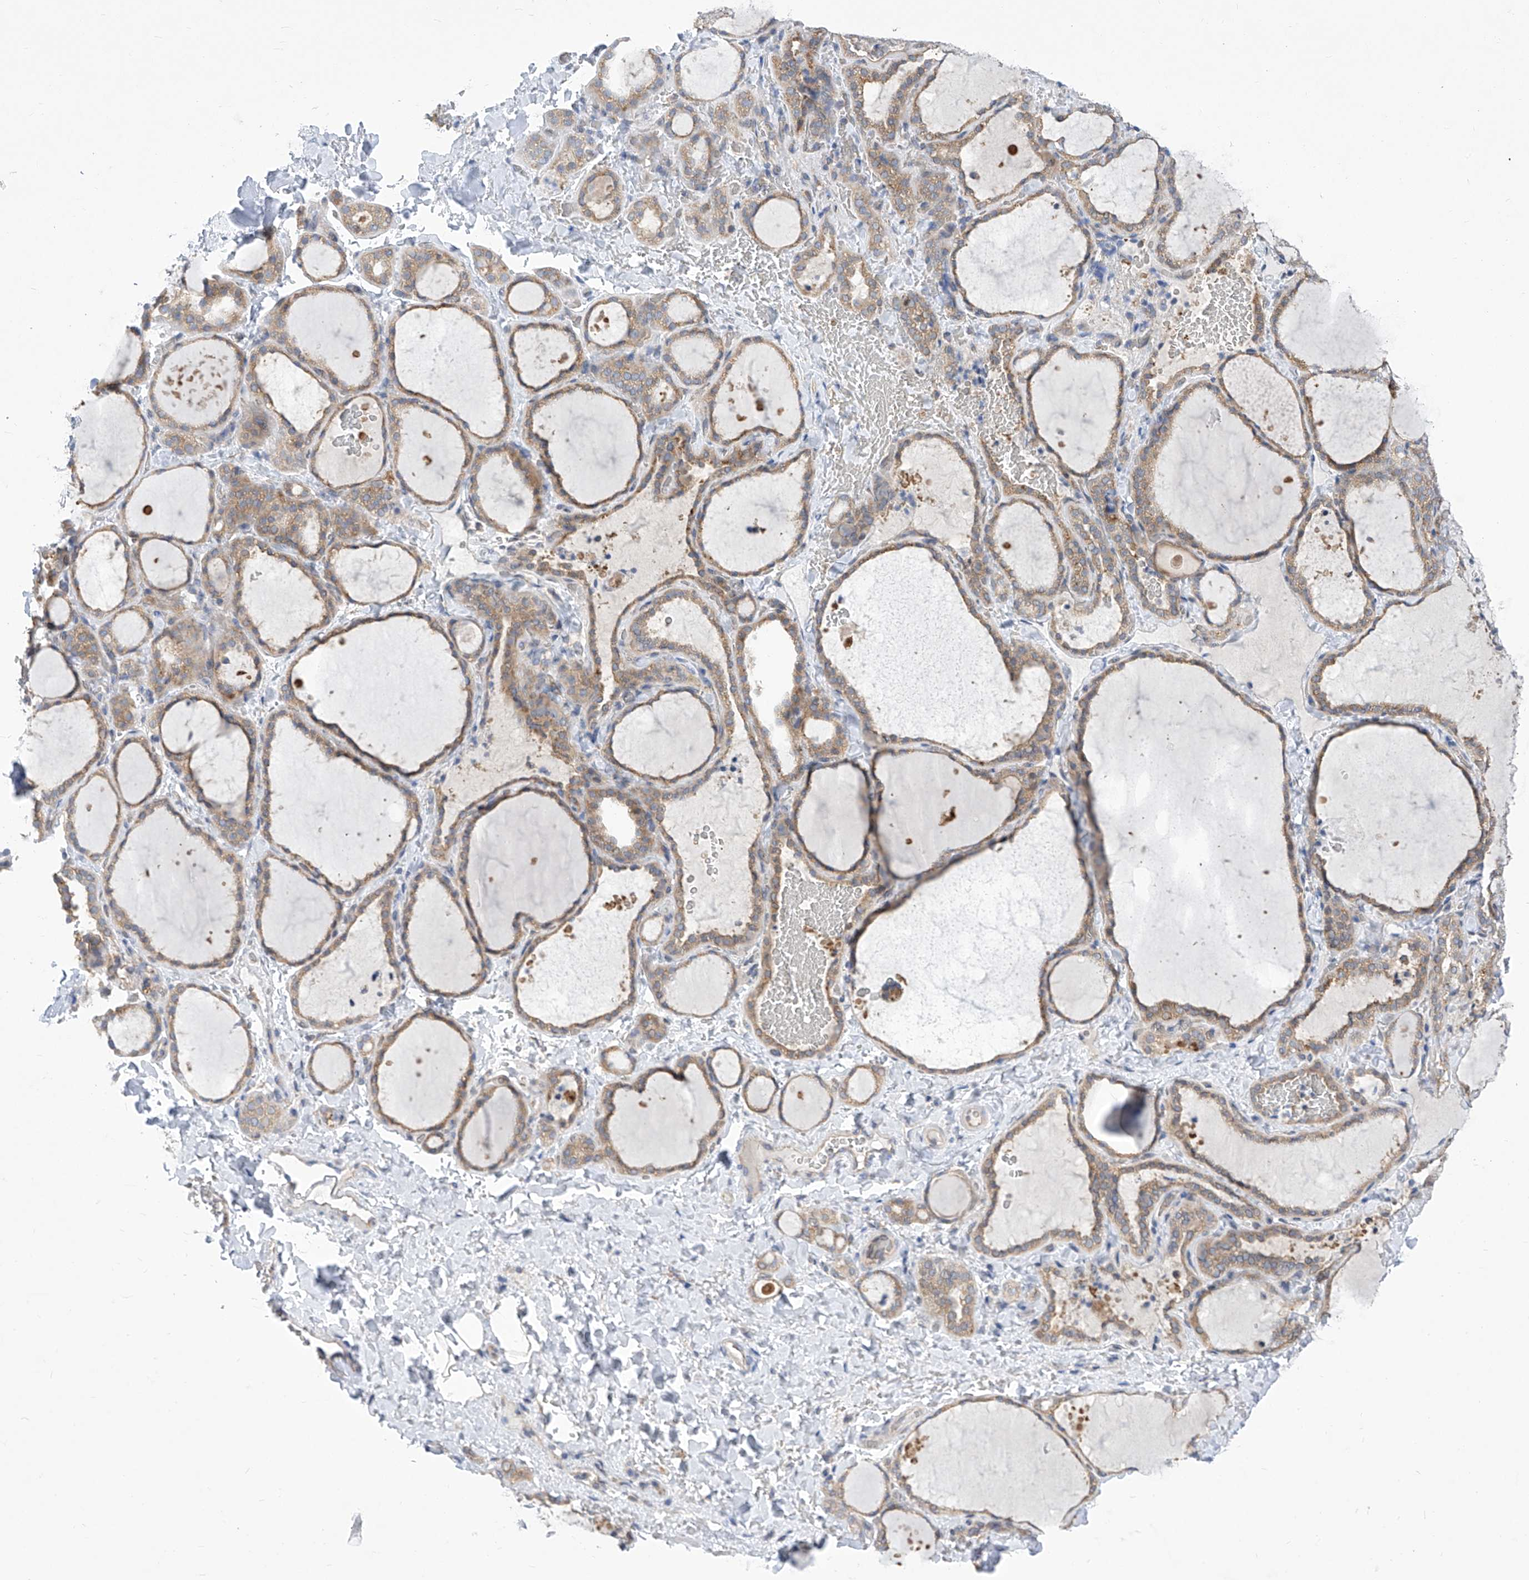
{"staining": {"intensity": "weak", "quantity": ">75%", "location": "cytoplasmic/membranous"}, "tissue": "thyroid gland", "cell_type": "Glandular cells", "image_type": "normal", "snomed": [{"axis": "morphology", "description": "Normal tissue, NOS"}, {"axis": "topography", "description": "Thyroid gland"}], "caption": "DAB immunohistochemical staining of unremarkable human thyroid gland shows weak cytoplasmic/membranous protein positivity in about >75% of glandular cells.", "gene": "EIF3M", "patient": {"sex": "female", "age": 22}}